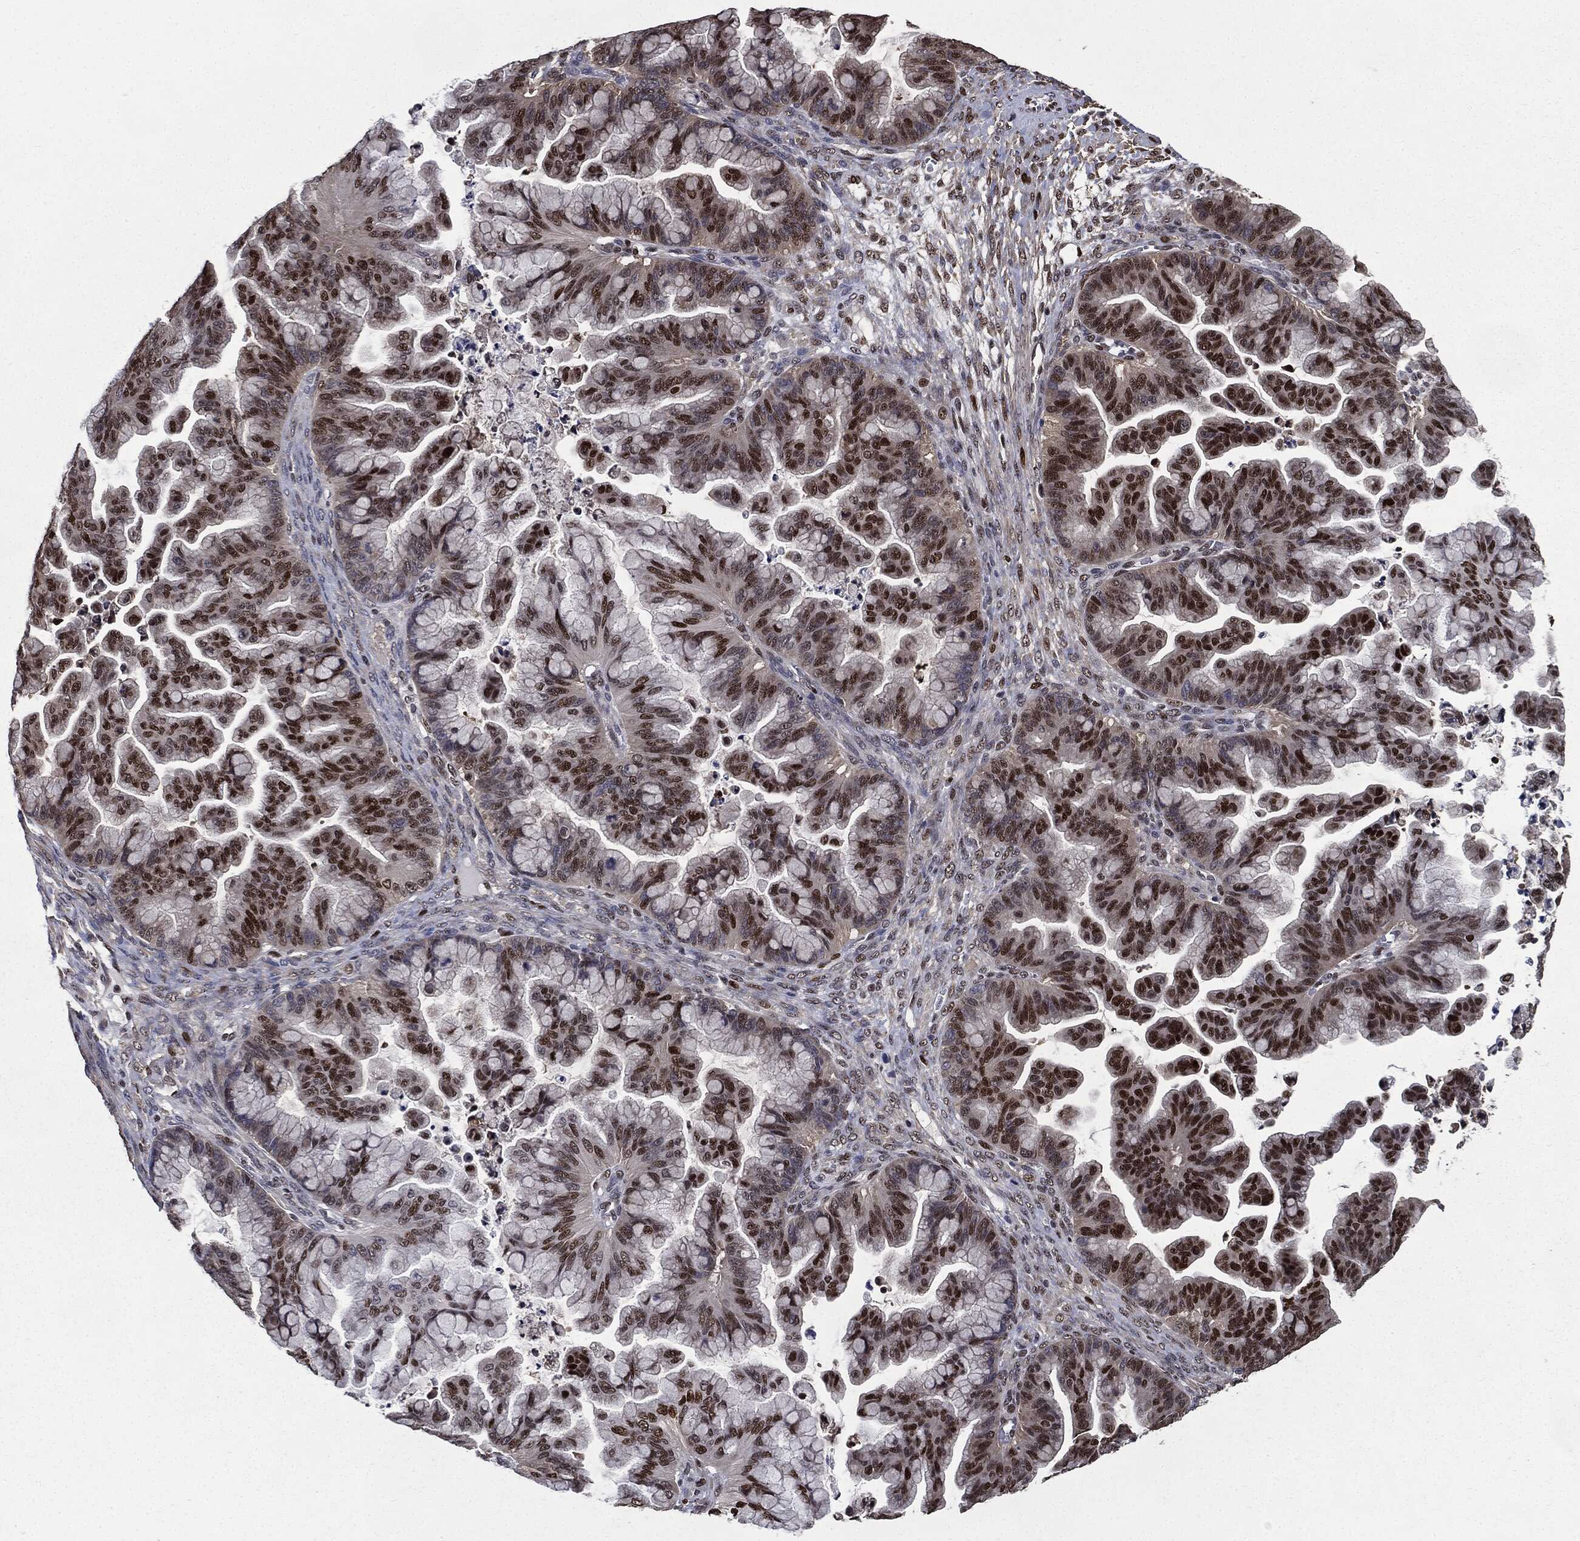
{"staining": {"intensity": "strong", "quantity": "25%-75%", "location": "nuclear"}, "tissue": "ovarian cancer", "cell_type": "Tumor cells", "image_type": "cancer", "snomed": [{"axis": "morphology", "description": "Cystadenocarcinoma, mucinous, NOS"}, {"axis": "topography", "description": "Ovary"}], "caption": "Immunohistochemical staining of human ovarian mucinous cystadenocarcinoma shows high levels of strong nuclear protein positivity in about 25%-75% of tumor cells.", "gene": "JUN", "patient": {"sex": "female", "age": 67}}